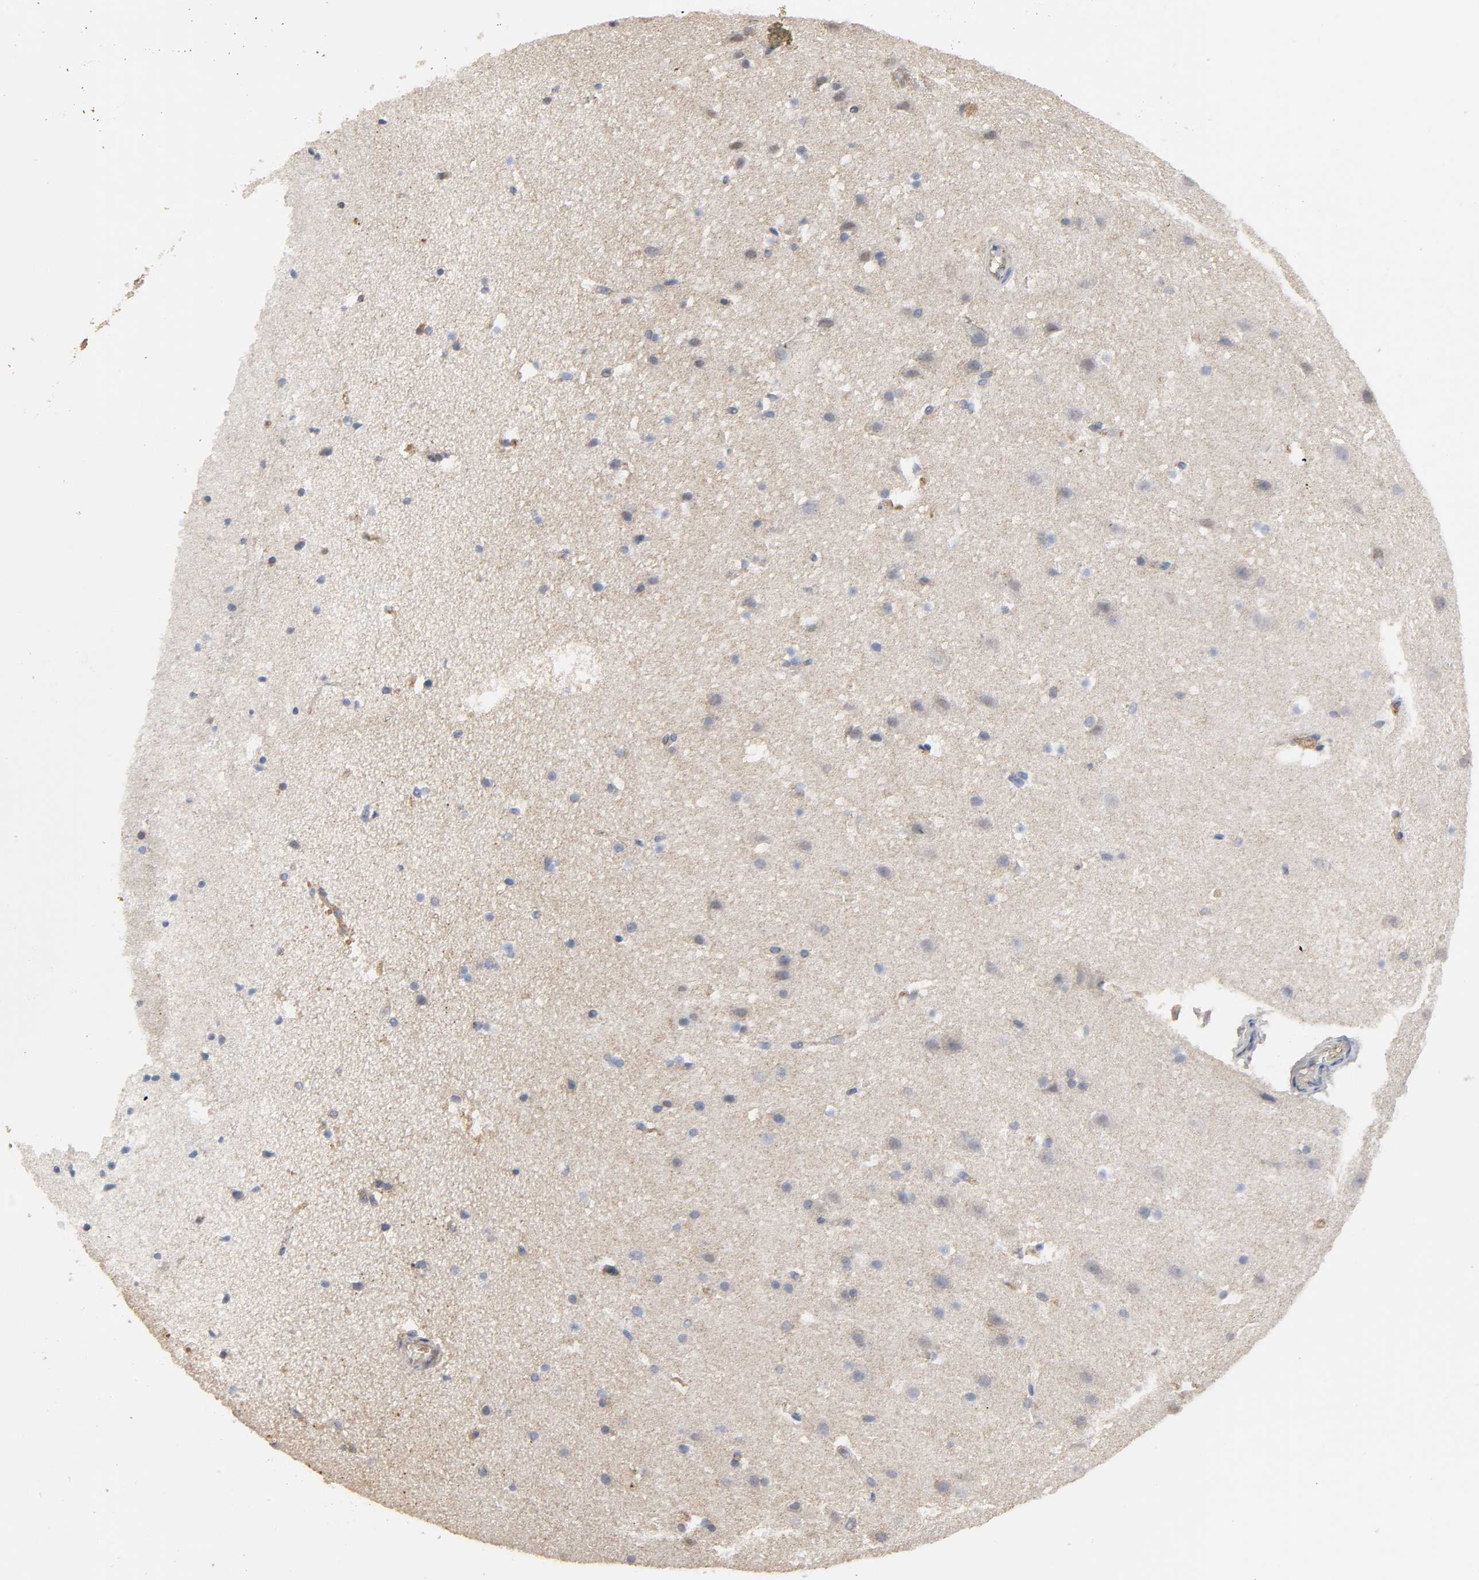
{"staining": {"intensity": "moderate", "quantity": "25%-75%", "location": "cytoplasmic/membranous"}, "tissue": "cerebral cortex", "cell_type": "Endothelial cells", "image_type": "normal", "snomed": [{"axis": "morphology", "description": "Normal tissue, NOS"}, {"axis": "topography", "description": "Cerebral cortex"}], "caption": "A medium amount of moderate cytoplasmic/membranous expression is identified in about 25%-75% of endothelial cells in normal cerebral cortex.", "gene": "SH3GLB1", "patient": {"sex": "male", "age": 45}}